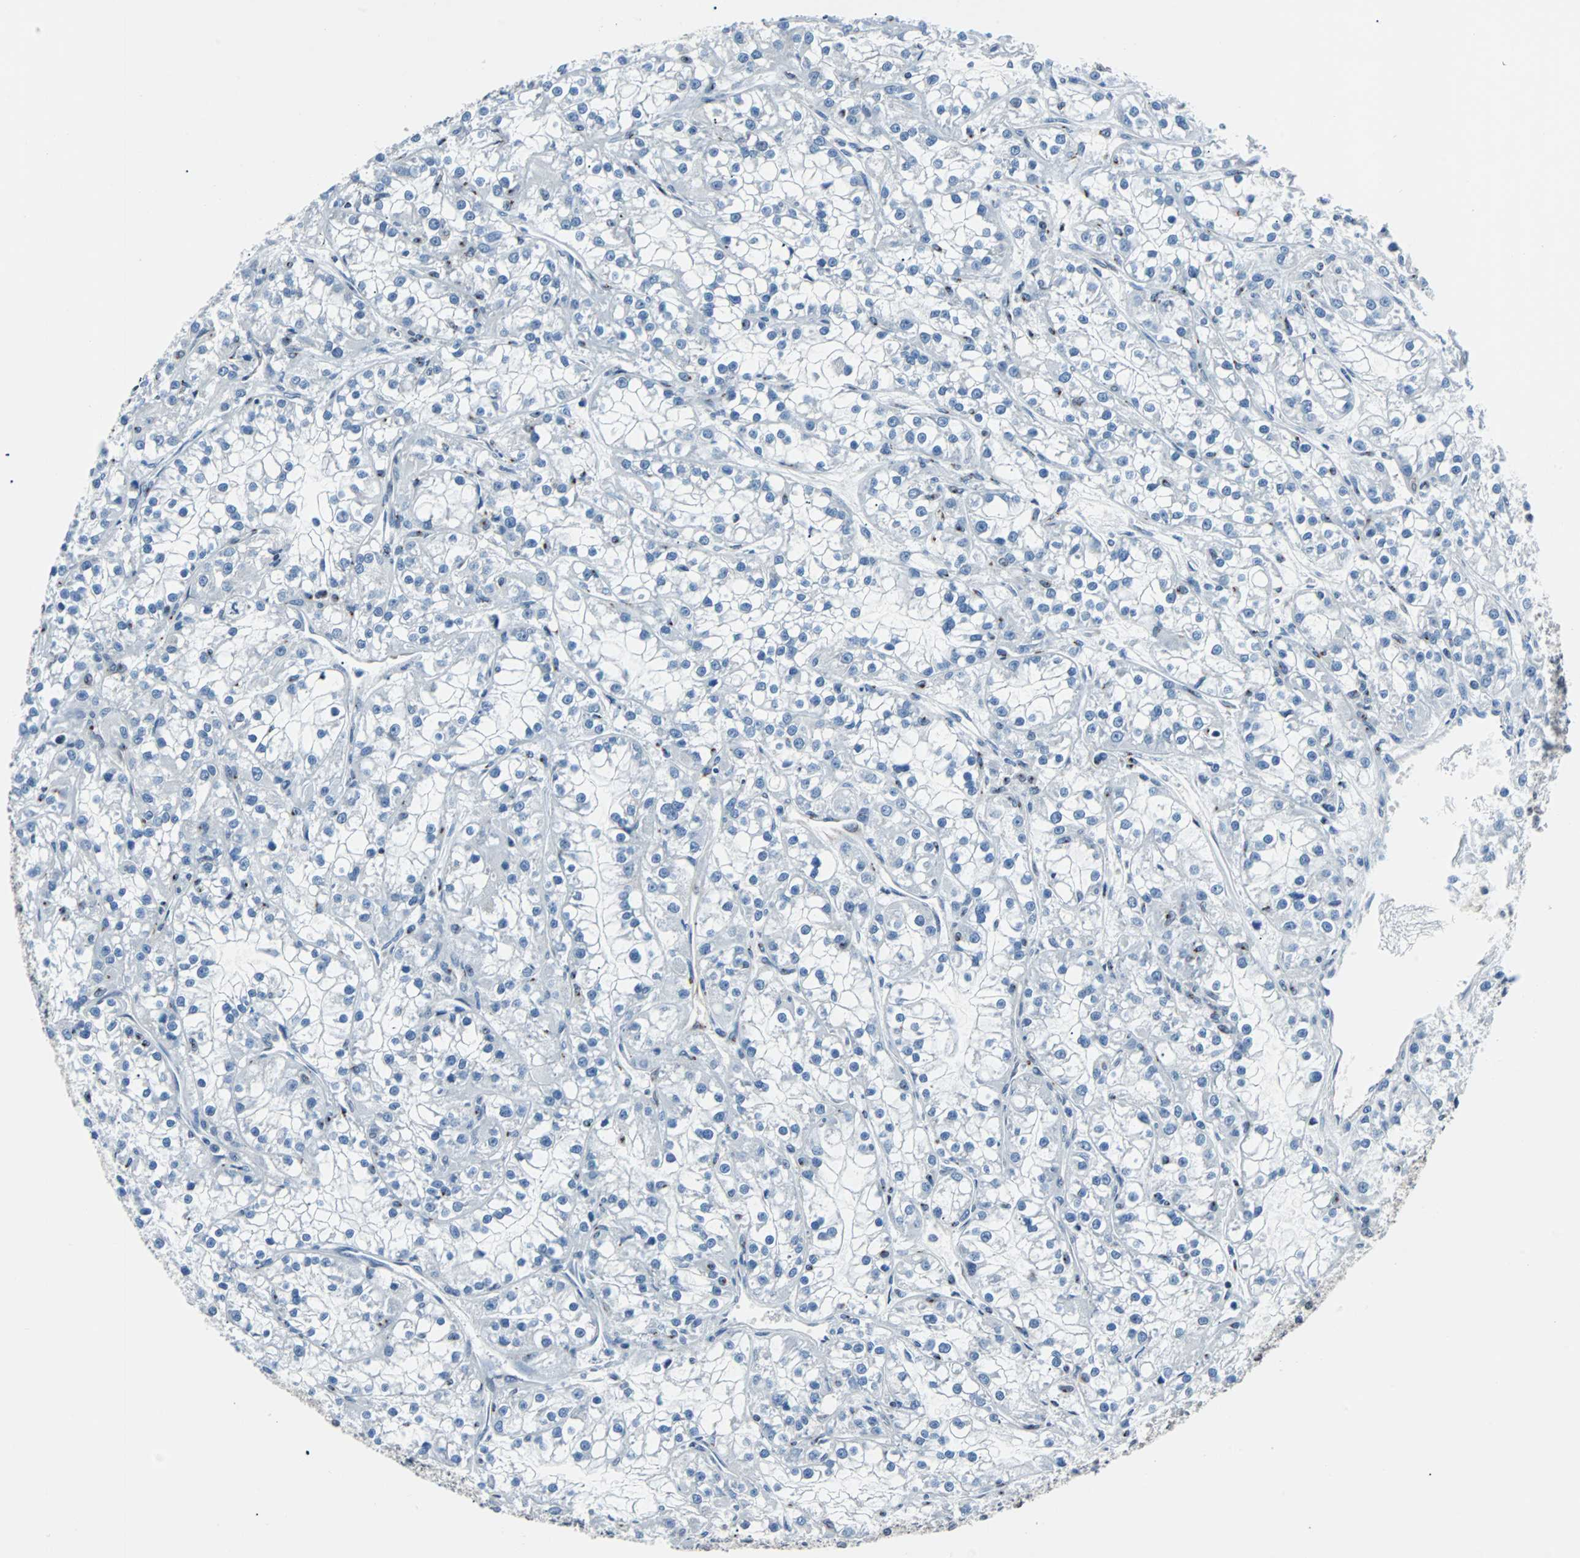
{"staining": {"intensity": "negative", "quantity": "none", "location": "none"}, "tissue": "renal cancer", "cell_type": "Tumor cells", "image_type": "cancer", "snomed": [{"axis": "morphology", "description": "Adenocarcinoma, NOS"}, {"axis": "topography", "description": "Kidney"}], "caption": "The image demonstrates no staining of tumor cells in renal adenocarcinoma.", "gene": "MAP2K6", "patient": {"sex": "female", "age": 52}}